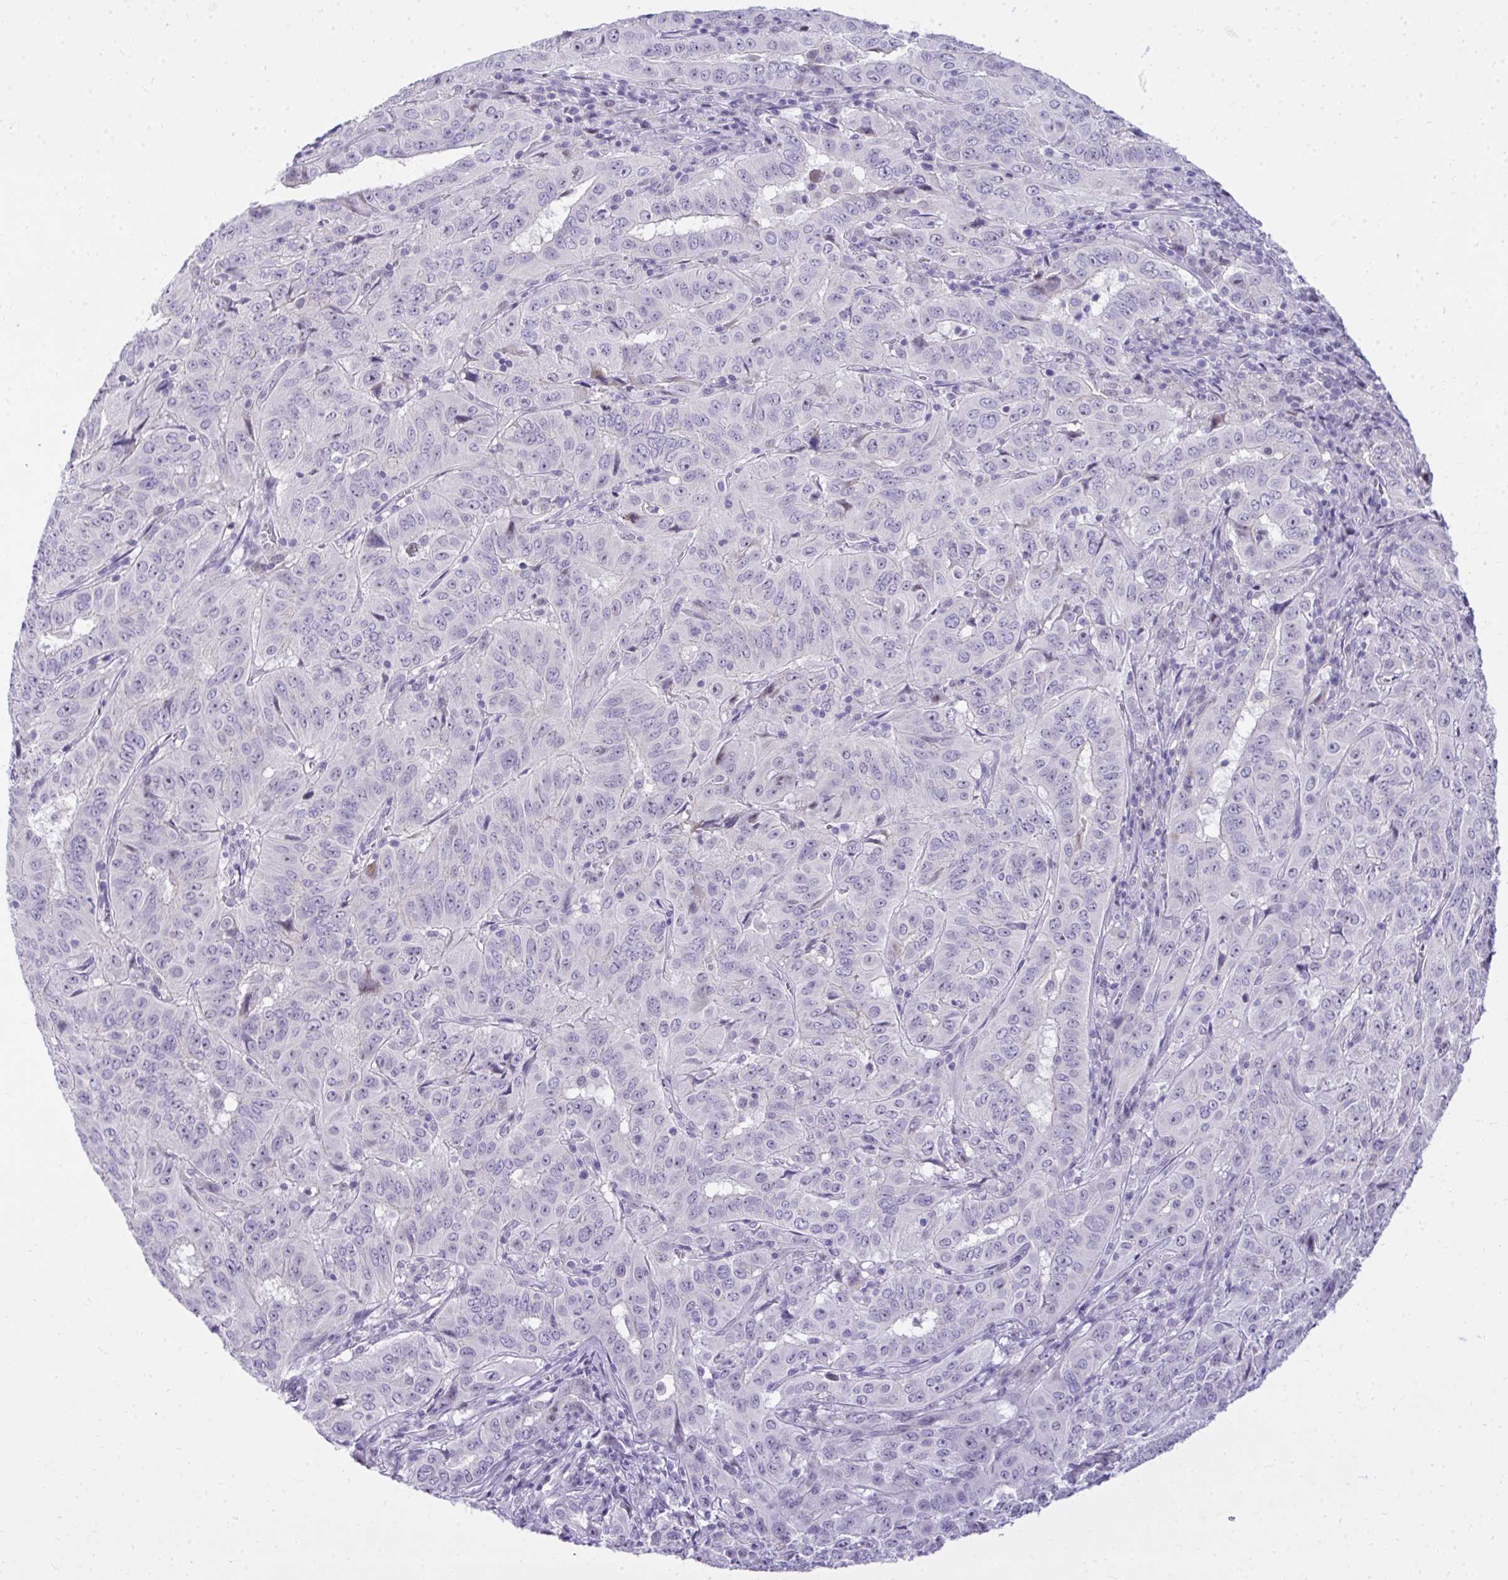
{"staining": {"intensity": "negative", "quantity": "none", "location": "none"}, "tissue": "pancreatic cancer", "cell_type": "Tumor cells", "image_type": "cancer", "snomed": [{"axis": "morphology", "description": "Adenocarcinoma, NOS"}, {"axis": "topography", "description": "Pancreas"}], "caption": "Tumor cells show no significant positivity in pancreatic cancer.", "gene": "EID3", "patient": {"sex": "male", "age": 63}}